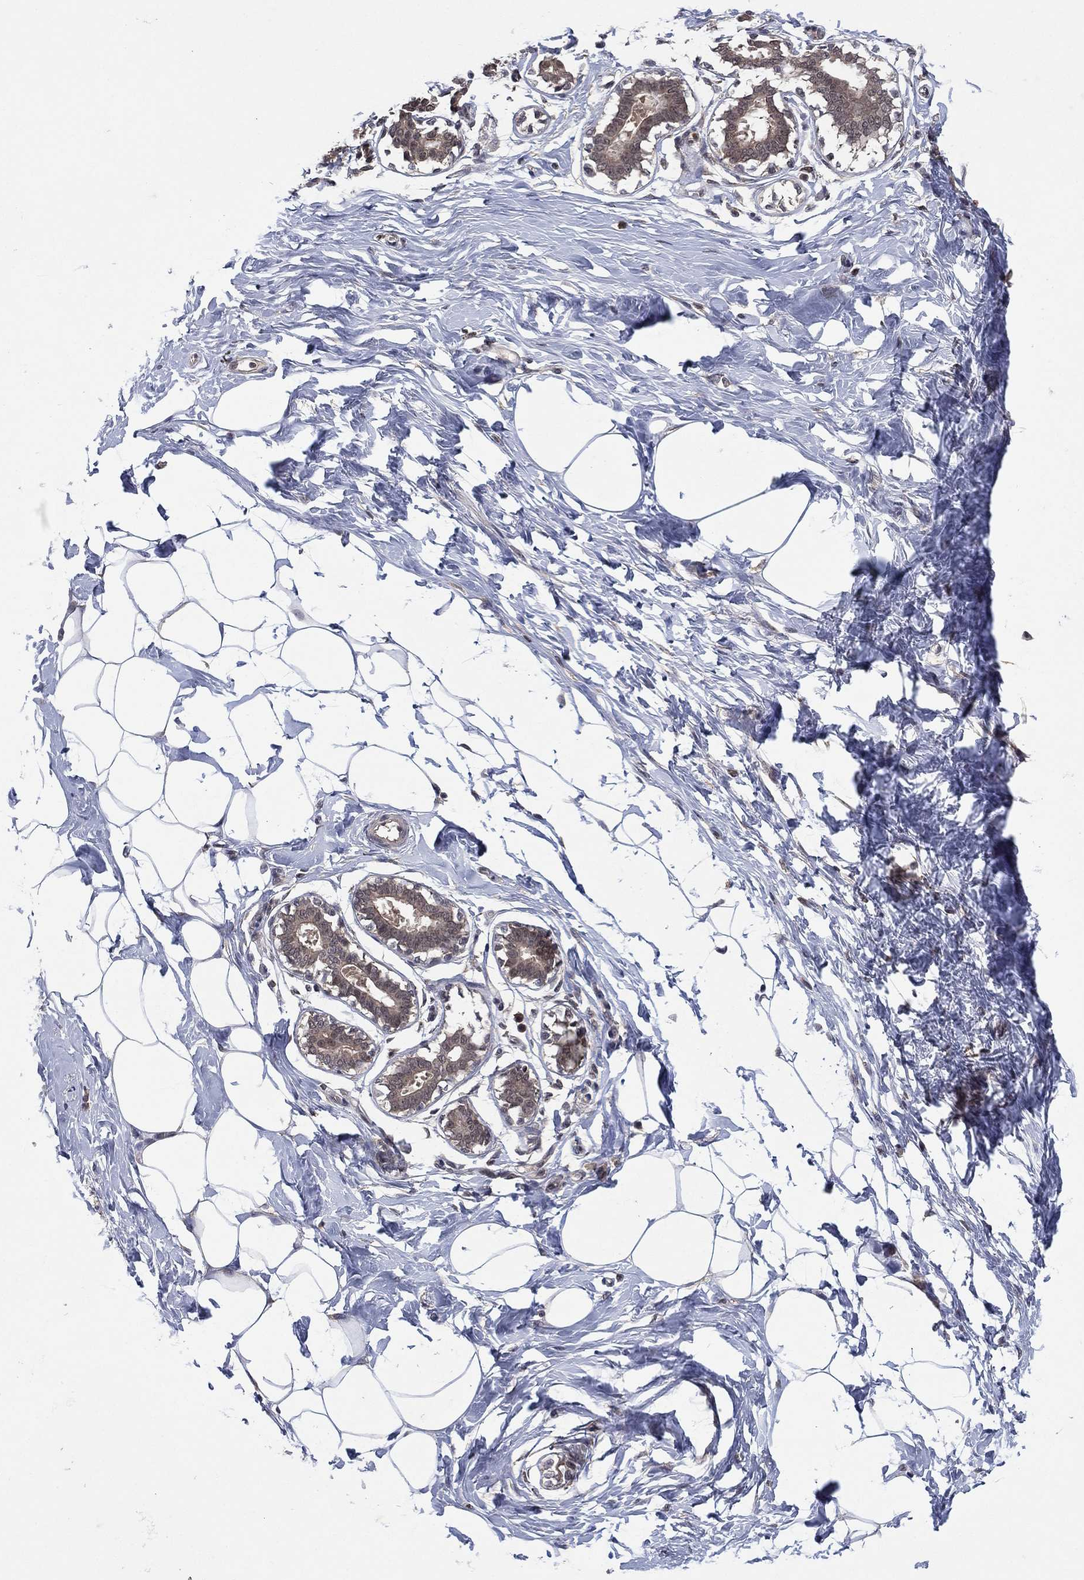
{"staining": {"intensity": "negative", "quantity": "none", "location": "none"}, "tissue": "breast", "cell_type": "Adipocytes", "image_type": "normal", "snomed": [{"axis": "morphology", "description": "Normal tissue, NOS"}, {"axis": "morphology", "description": "Lobular carcinoma, in situ"}, {"axis": "topography", "description": "Breast"}], "caption": "This histopathology image is of unremarkable breast stained with immunohistochemistry to label a protein in brown with the nuclei are counter-stained blue. There is no positivity in adipocytes.", "gene": "ATG4B", "patient": {"sex": "female", "age": 35}}